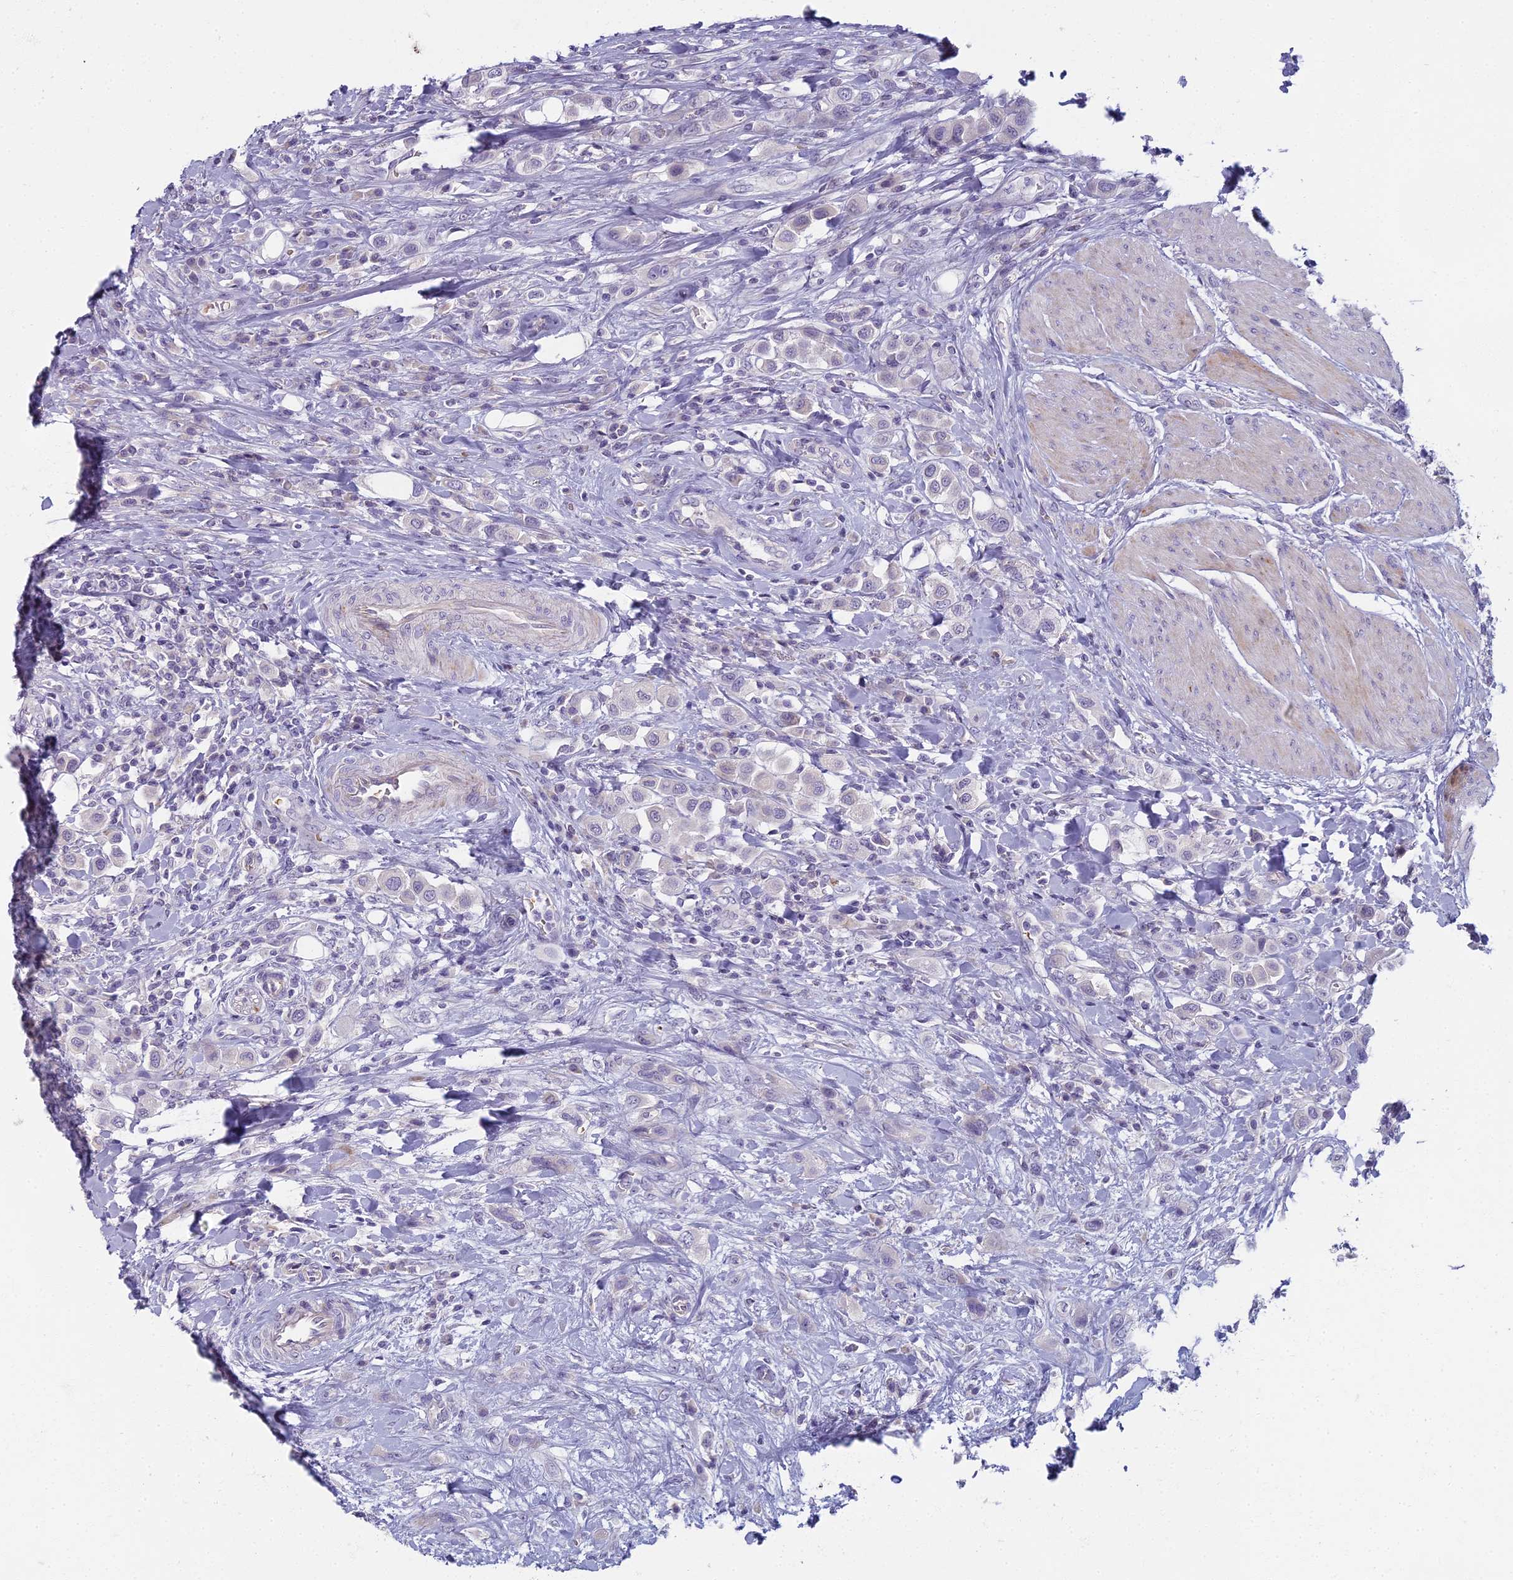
{"staining": {"intensity": "negative", "quantity": "none", "location": "none"}, "tissue": "urothelial cancer", "cell_type": "Tumor cells", "image_type": "cancer", "snomed": [{"axis": "morphology", "description": "Urothelial carcinoma, High grade"}, {"axis": "topography", "description": "Urinary bladder"}], "caption": "This photomicrograph is of urothelial cancer stained with IHC to label a protein in brown with the nuclei are counter-stained blue. There is no staining in tumor cells.", "gene": "ARL15", "patient": {"sex": "male", "age": 50}}